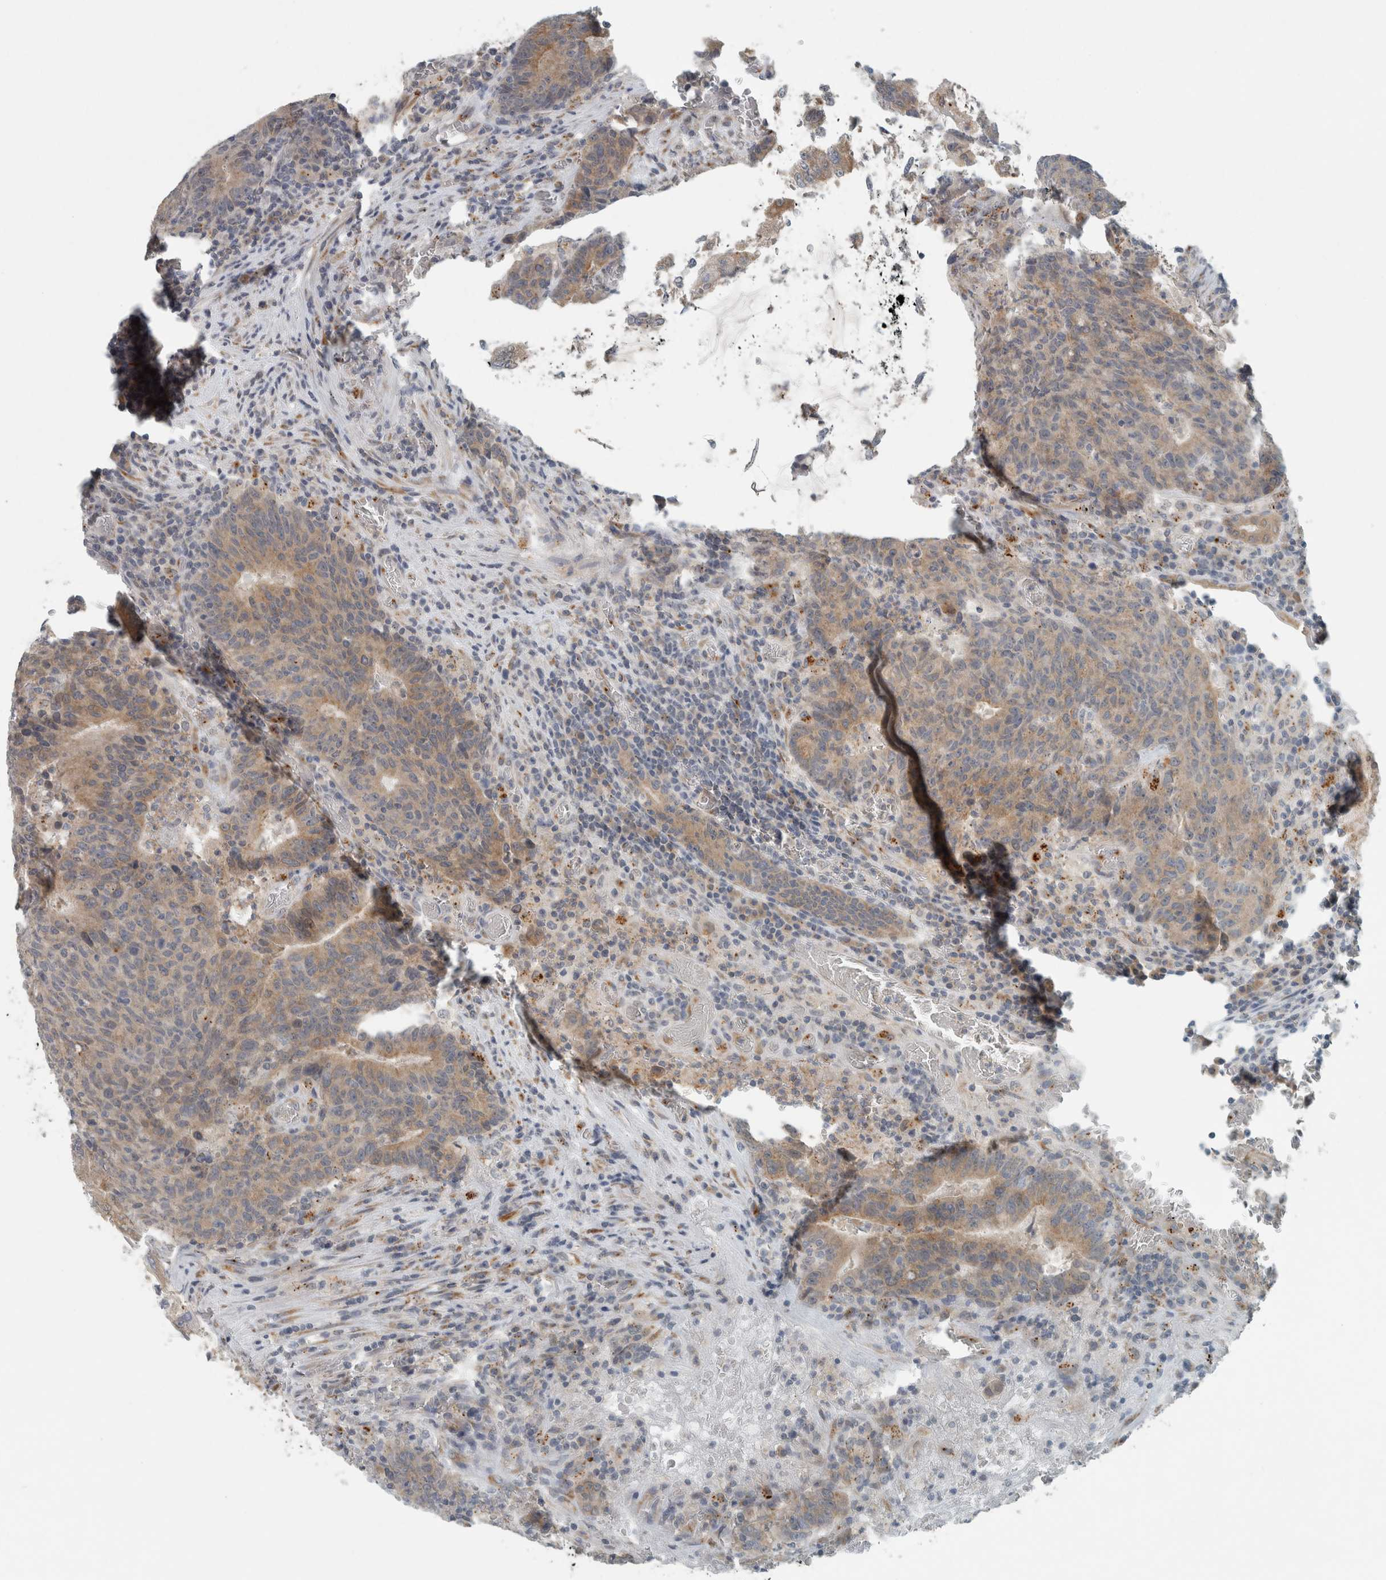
{"staining": {"intensity": "strong", "quantity": "25%-75%", "location": "cytoplasmic/membranous"}, "tissue": "colorectal cancer", "cell_type": "Tumor cells", "image_type": "cancer", "snomed": [{"axis": "morphology", "description": "Adenocarcinoma, NOS"}, {"axis": "topography", "description": "Colon"}], "caption": "Human colorectal cancer (adenocarcinoma) stained with a brown dye displays strong cytoplasmic/membranous positive positivity in about 25%-75% of tumor cells.", "gene": "KIF1C", "patient": {"sex": "female", "age": 75}}